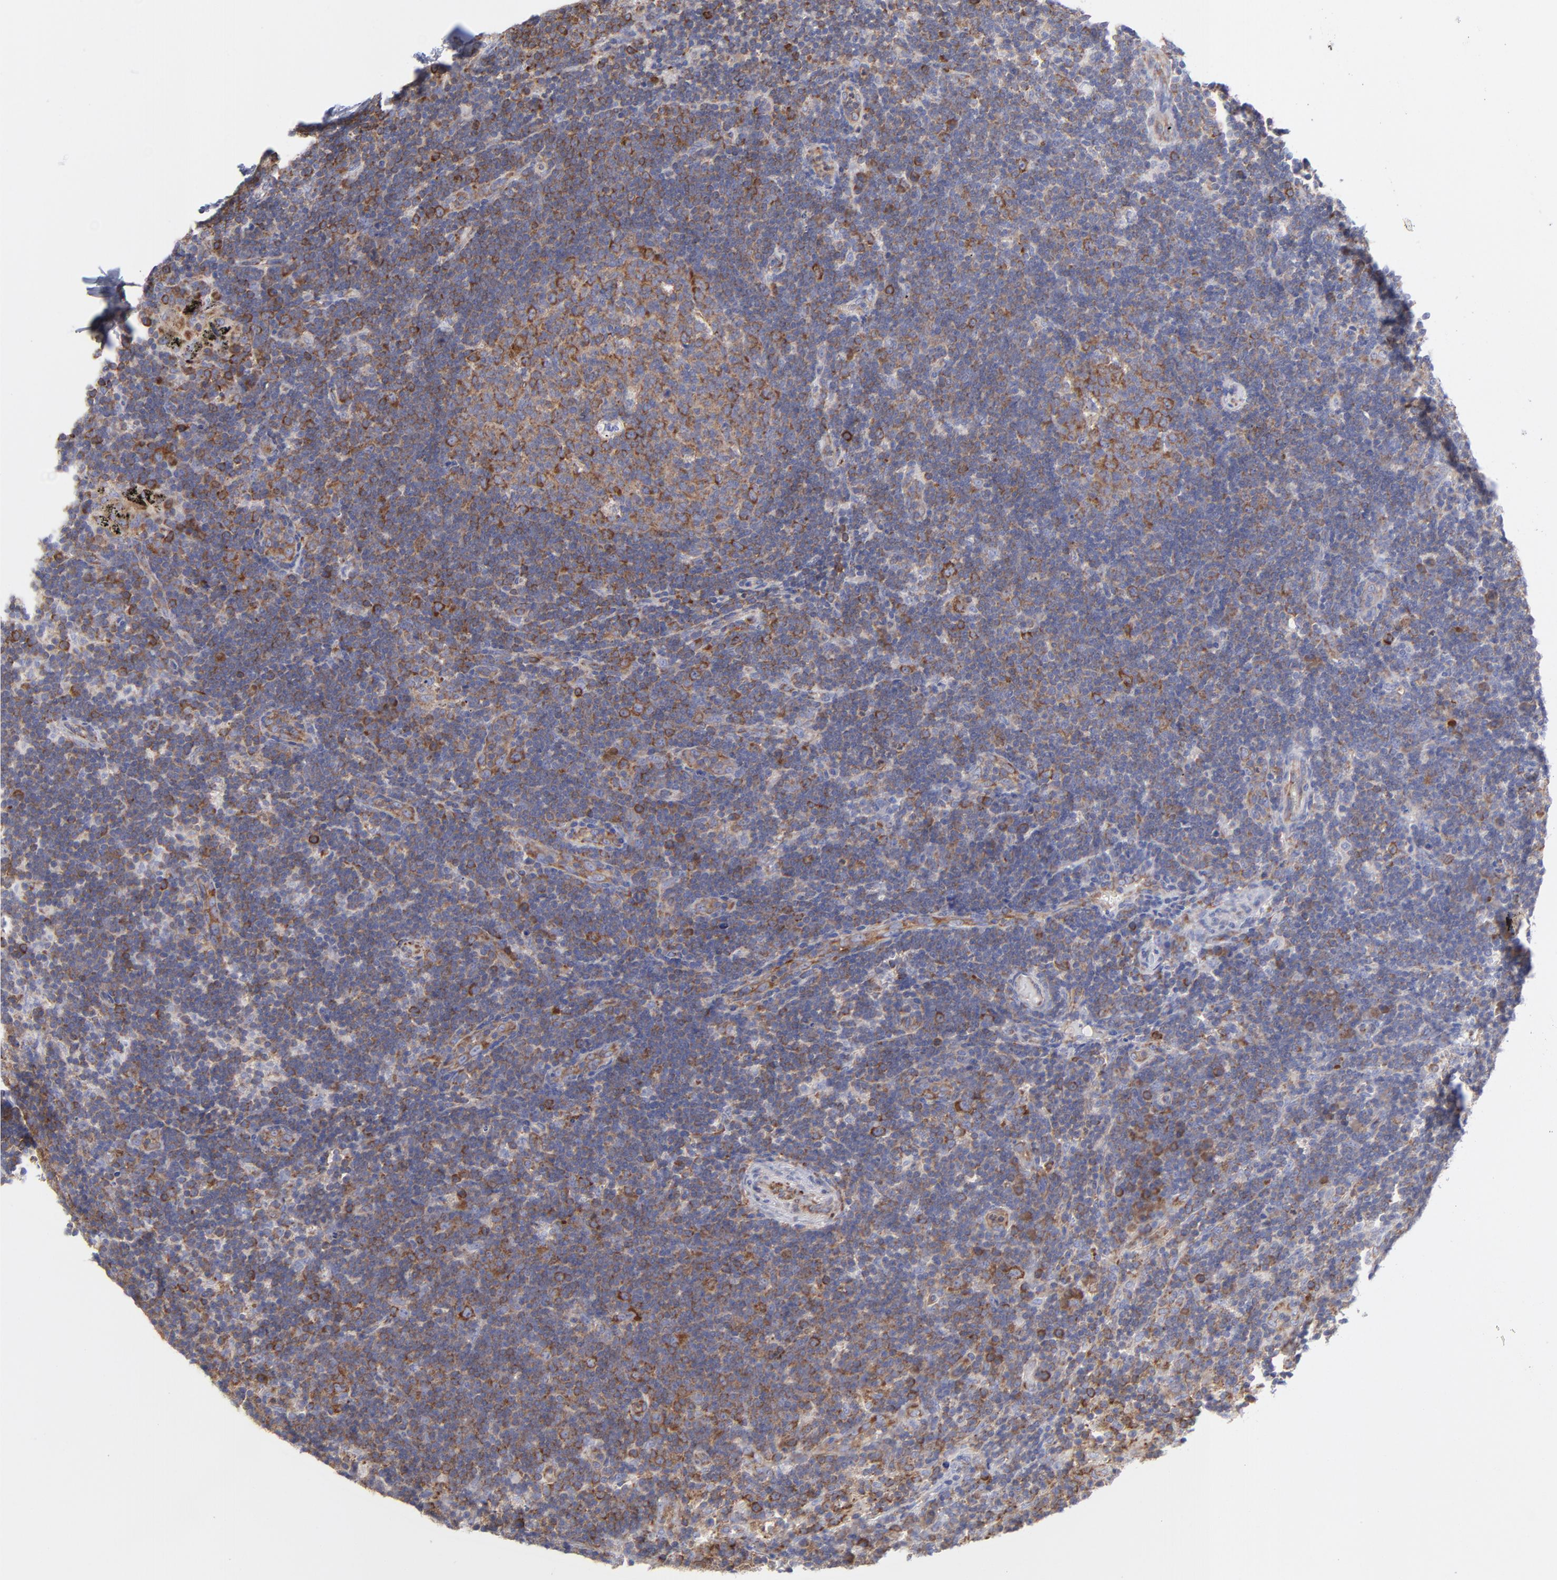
{"staining": {"intensity": "strong", "quantity": ">75%", "location": "cytoplasmic/membranous"}, "tissue": "lymph node", "cell_type": "Germinal center cells", "image_type": "normal", "snomed": [{"axis": "morphology", "description": "Normal tissue, NOS"}, {"axis": "morphology", "description": "Squamous cell carcinoma, metastatic, NOS"}, {"axis": "topography", "description": "Lymph node"}], "caption": "This image exhibits immunohistochemistry (IHC) staining of unremarkable lymph node, with high strong cytoplasmic/membranous staining in about >75% of germinal center cells.", "gene": "EIF2AK2", "patient": {"sex": "female", "age": 53}}